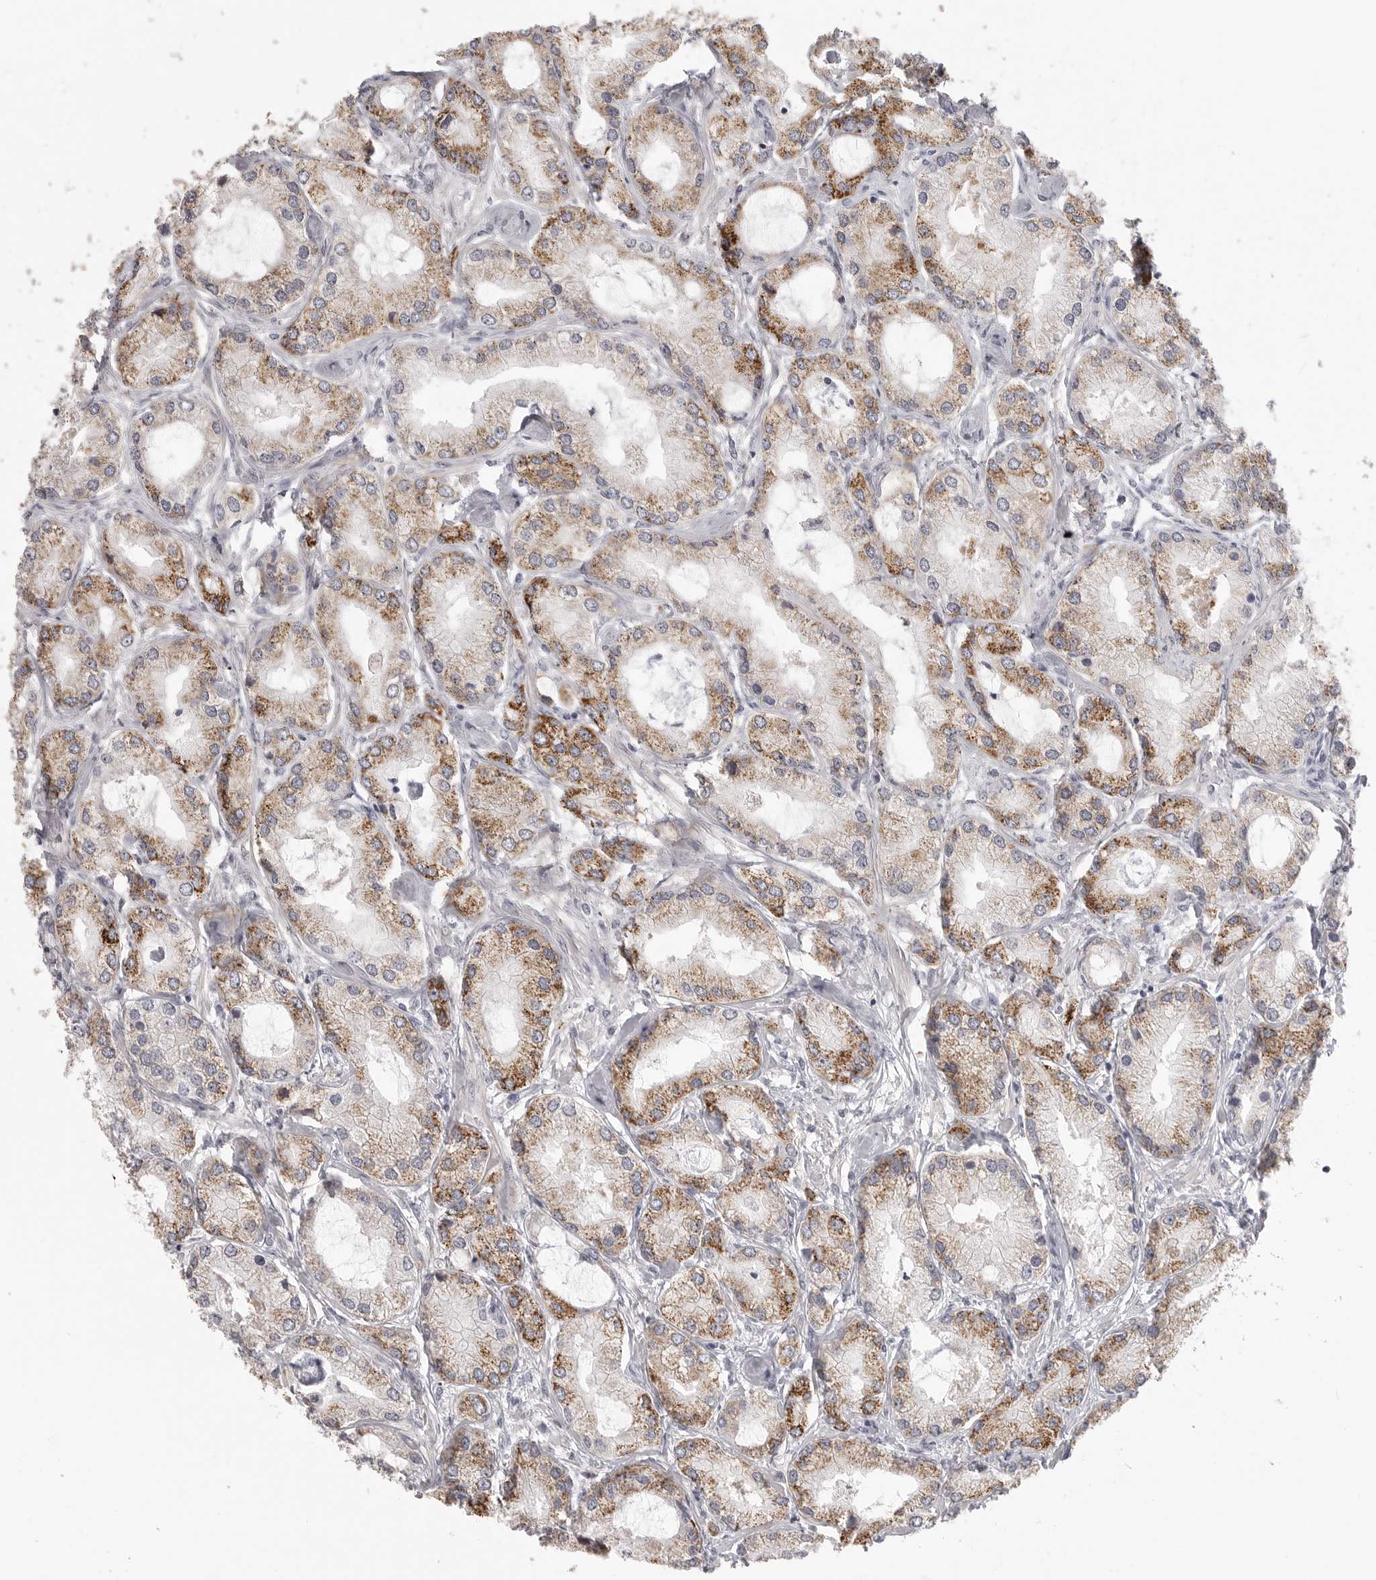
{"staining": {"intensity": "moderate", "quantity": ">75%", "location": "cytoplasmic/membranous"}, "tissue": "prostate cancer", "cell_type": "Tumor cells", "image_type": "cancer", "snomed": [{"axis": "morphology", "description": "Adenocarcinoma, Low grade"}, {"axis": "topography", "description": "Prostate"}], "caption": "An IHC photomicrograph of tumor tissue is shown. Protein staining in brown shows moderate cytoplasmic/membranous positivity in prostate low-grade adenocarcinoma within tumor cells.", "gene": "HMGCS2", "patient": {"sex": "male", "age": 62}}